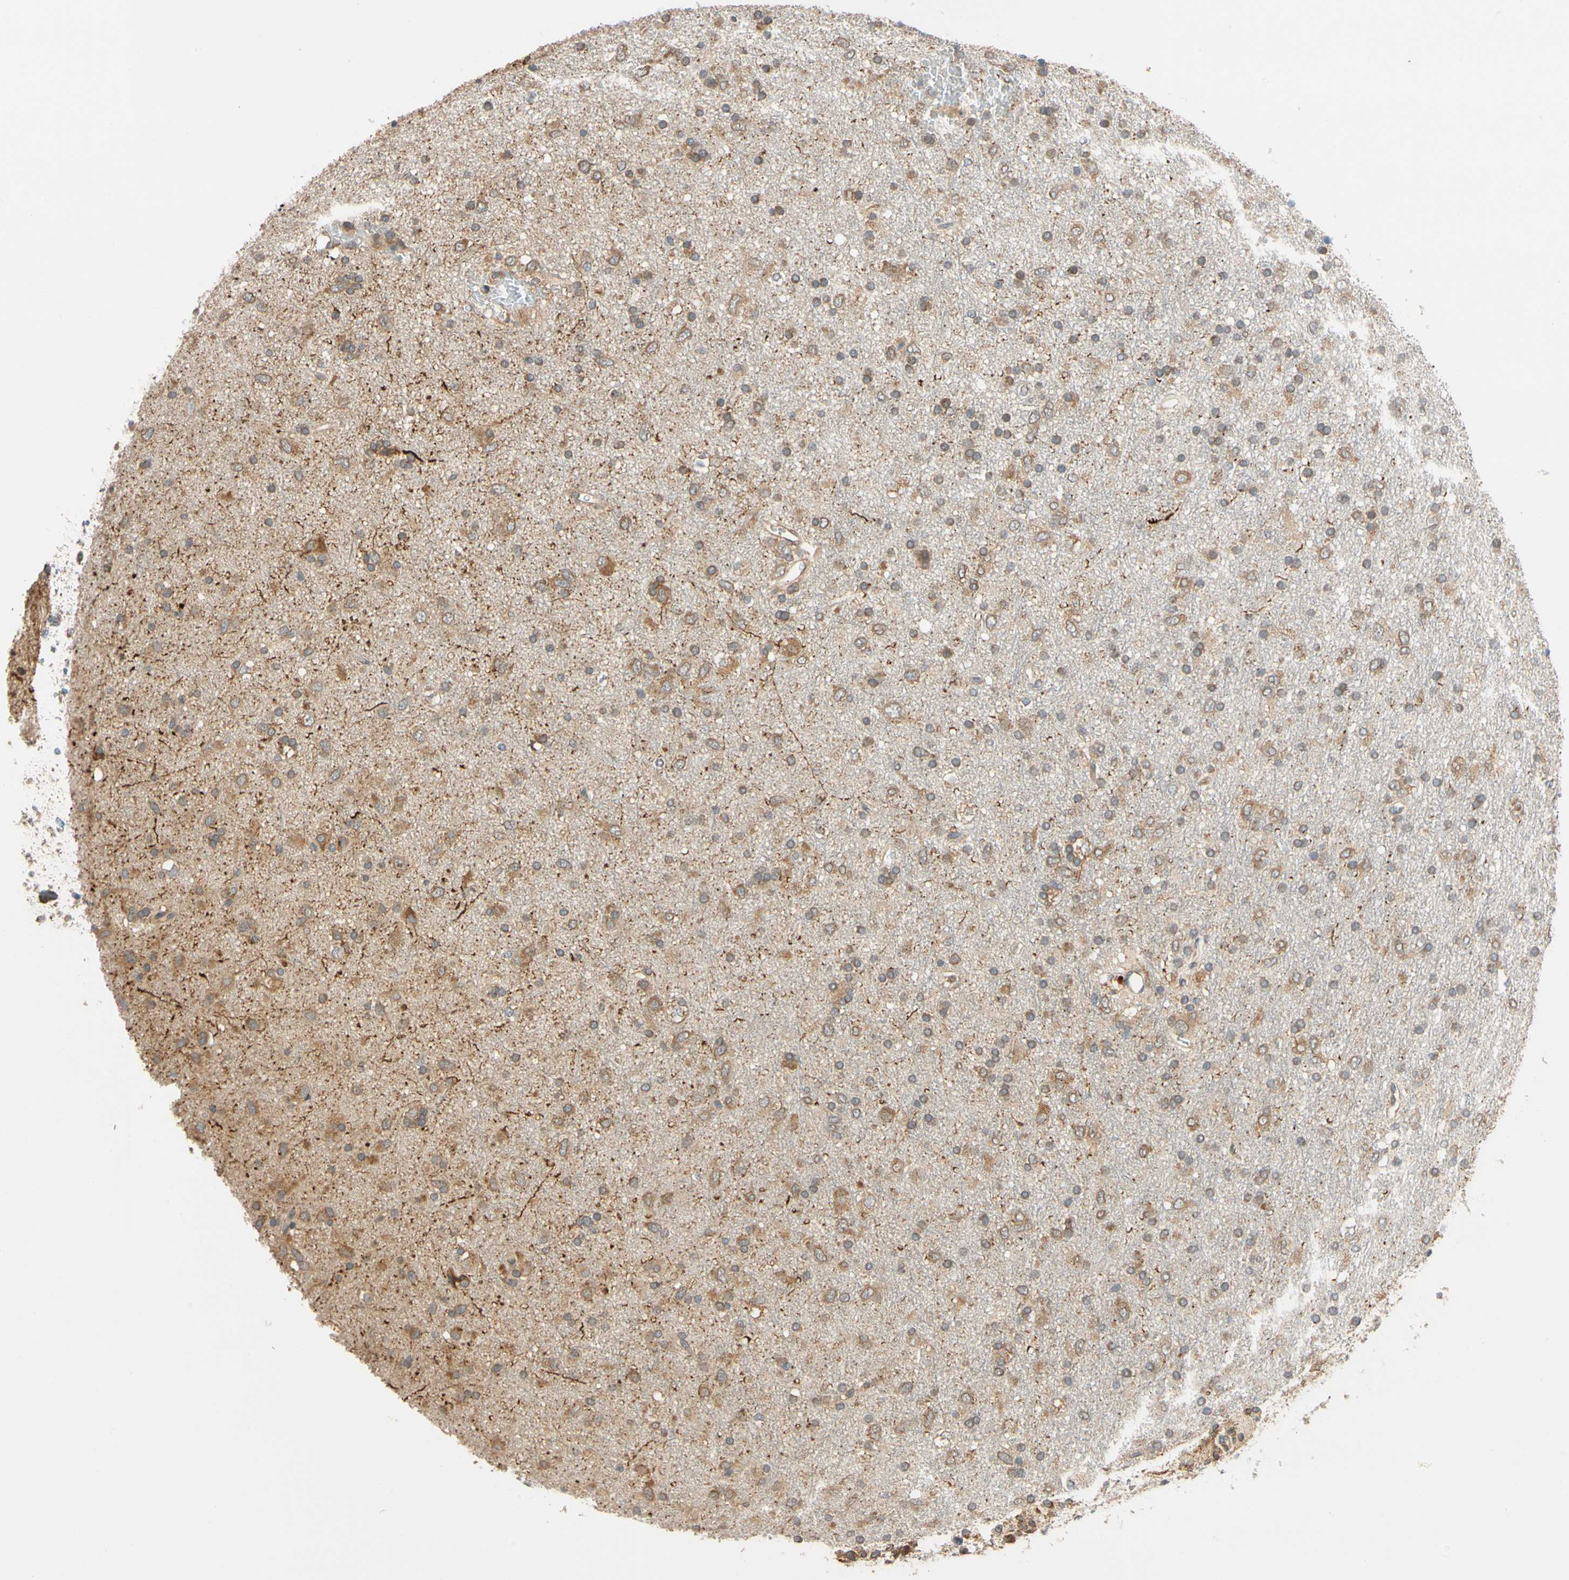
{"staining": {"intensity": "moderate", "quantity": "25%-75%", "location": "cytoplasmic/membranous"}, "tissue": "glioma", "cell_type": "Tumor cells", "image_type": "cancer", "snomed": [{"axis": "morphology", "description": "Glioma, malignant, Low grade"}, {"axis": "topography", "description": "Brain"}], "caption": "Immunohistochemistry photomicrograph of neoplastic tissue: glioma stained using immunohistochemistry (IHC) displays medium levels of moderate protein expression localized specifically in the cytoplasmic/membranous of tumor cells, appearing as a cytoplasmic/membranous brown color.", "gene": "ANKHD1", "patient": {"sex": "male", "age": 77}}